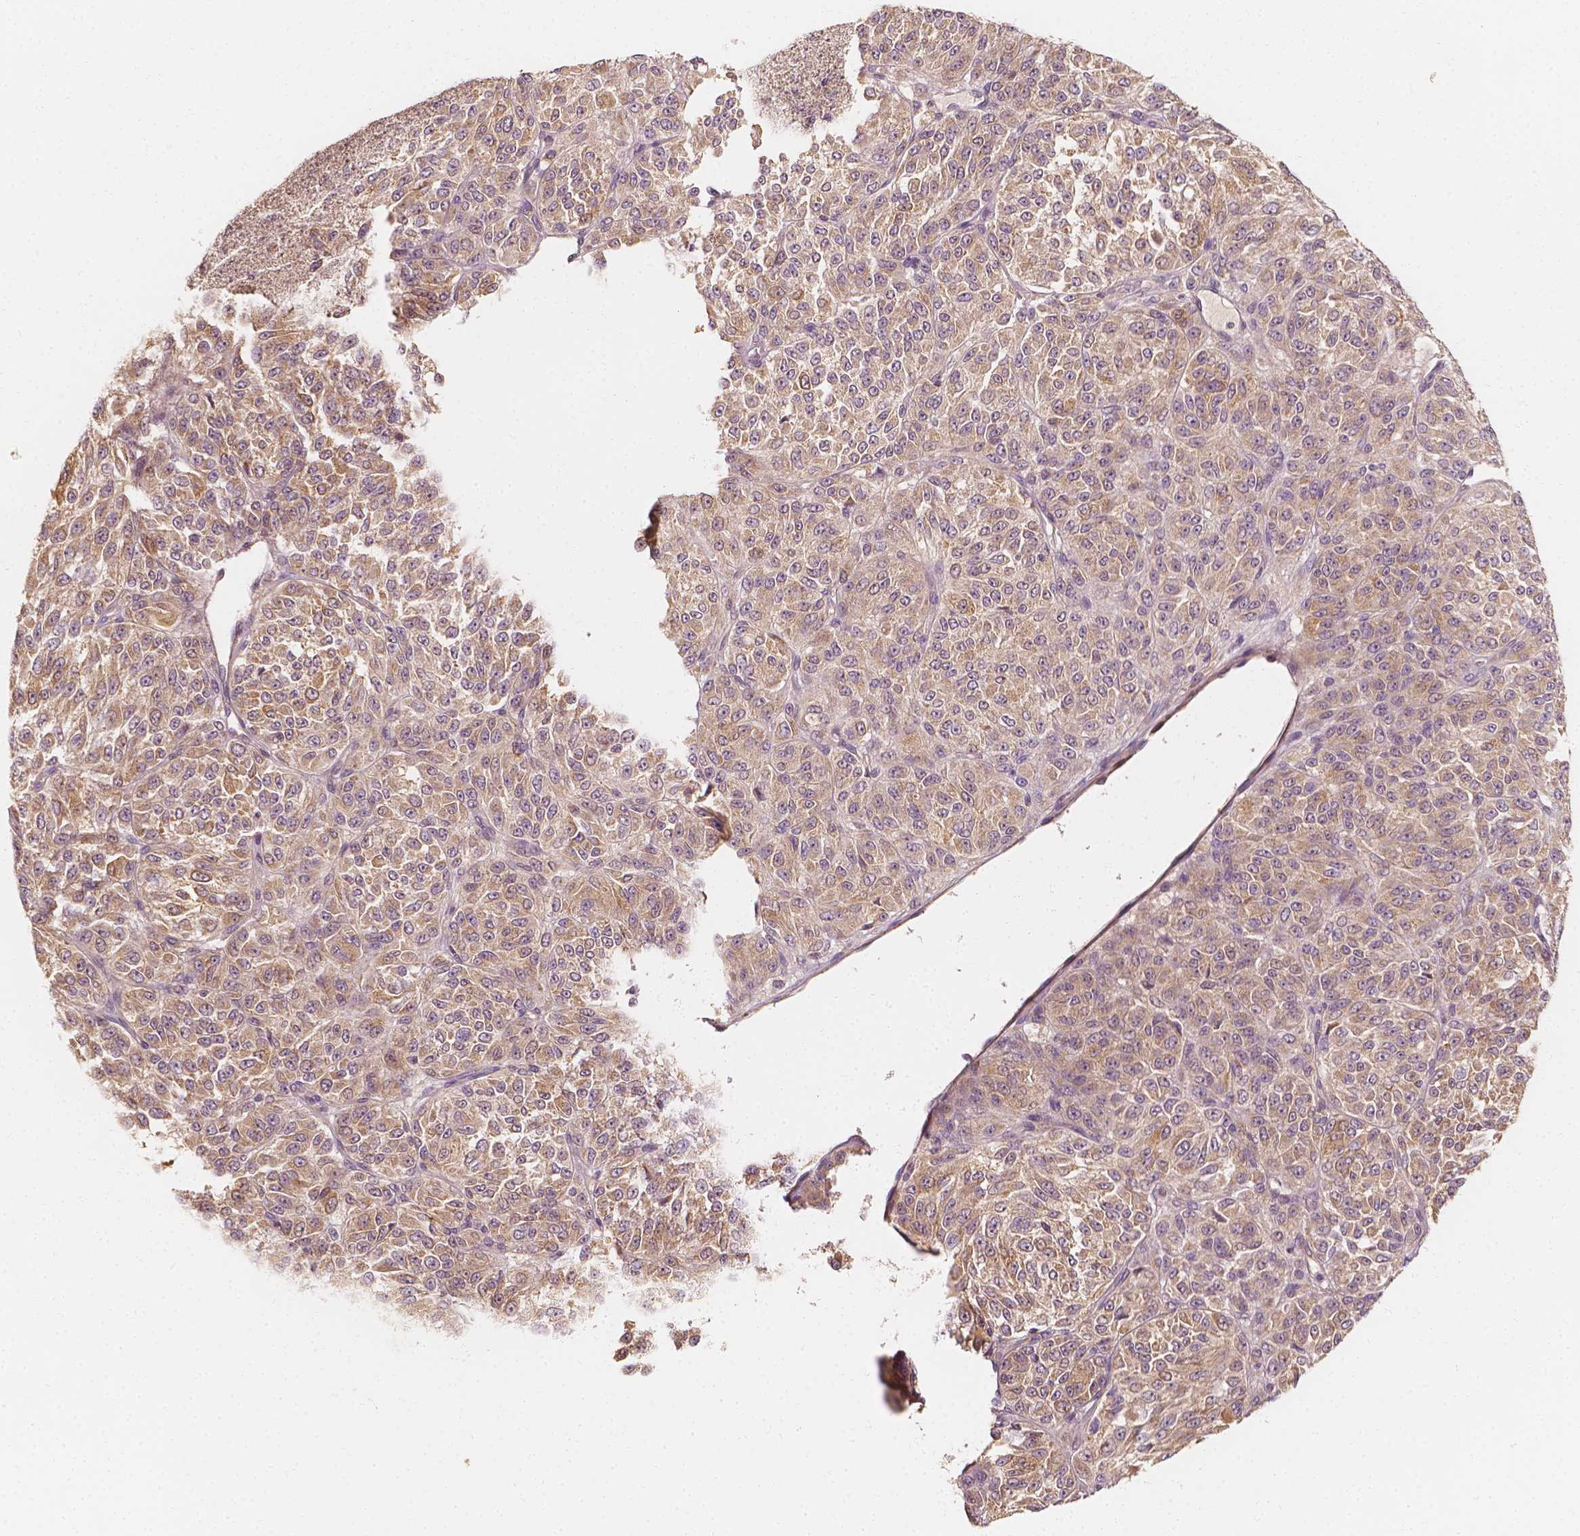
{"staining": {"intensity": "weak", "quantity": ">75%", "location": "cytoplasmic/membranous"}, "tissue": "melanoma", "cell_type": "Tumor cells", "image_type": "cancer", "snomed": [{"axis": "morphology", "description": "Malignant melanoma, Metastatic site"}, {"axis": "topography", "description": "Brain"}], "caption": "An image of human melanoma stained for a protein reveals weak cytoplasmic/membranous brown staining in tumor cells.", "gene": "SHPK", "patient": {"sex": "female", "age": 56}}